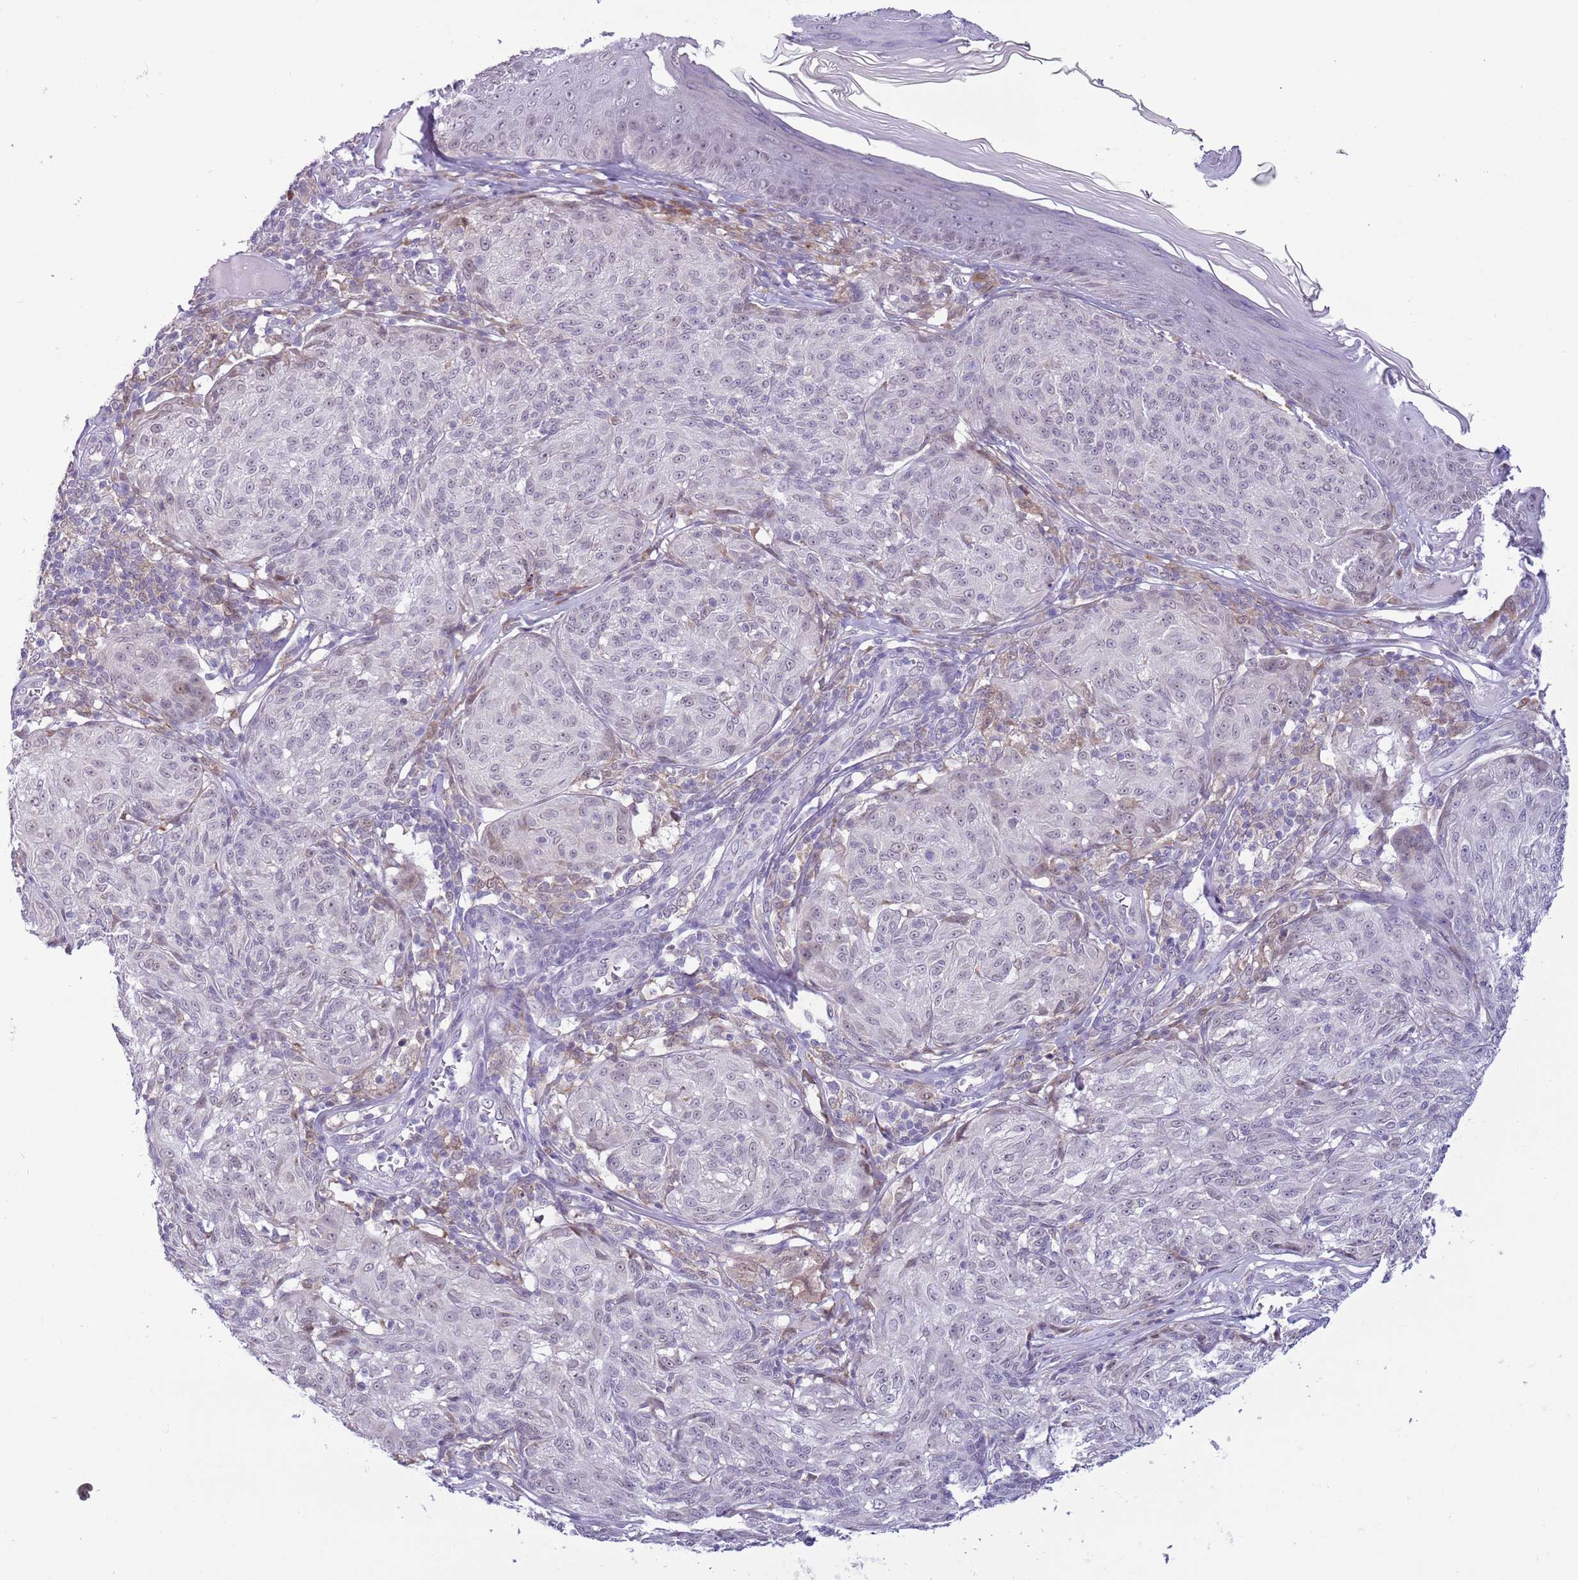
{"staining": {"intensity": "negative", "quantity": "none", "location": "none"}, "tissue": "melanoma", "cell_type": "Tumor cells", "image_type": "cancer", "snomed": [{"axis": "morphology", "description": "Malignant melanoma, NOS"}, {"axis": "topography", "description": "Skin"}], "caption": "IHC micrograph of melanoma stained for a protein (brown), which demonstrates no staining in tumor cells. The staining was performed using DAB to visualize the protein expression in brown, while the nuclei were stained in blue with hematoxylin (Magnification: 20x).", "gene": "ZNF576", "patient": {"sex": "female", "age": 63}}